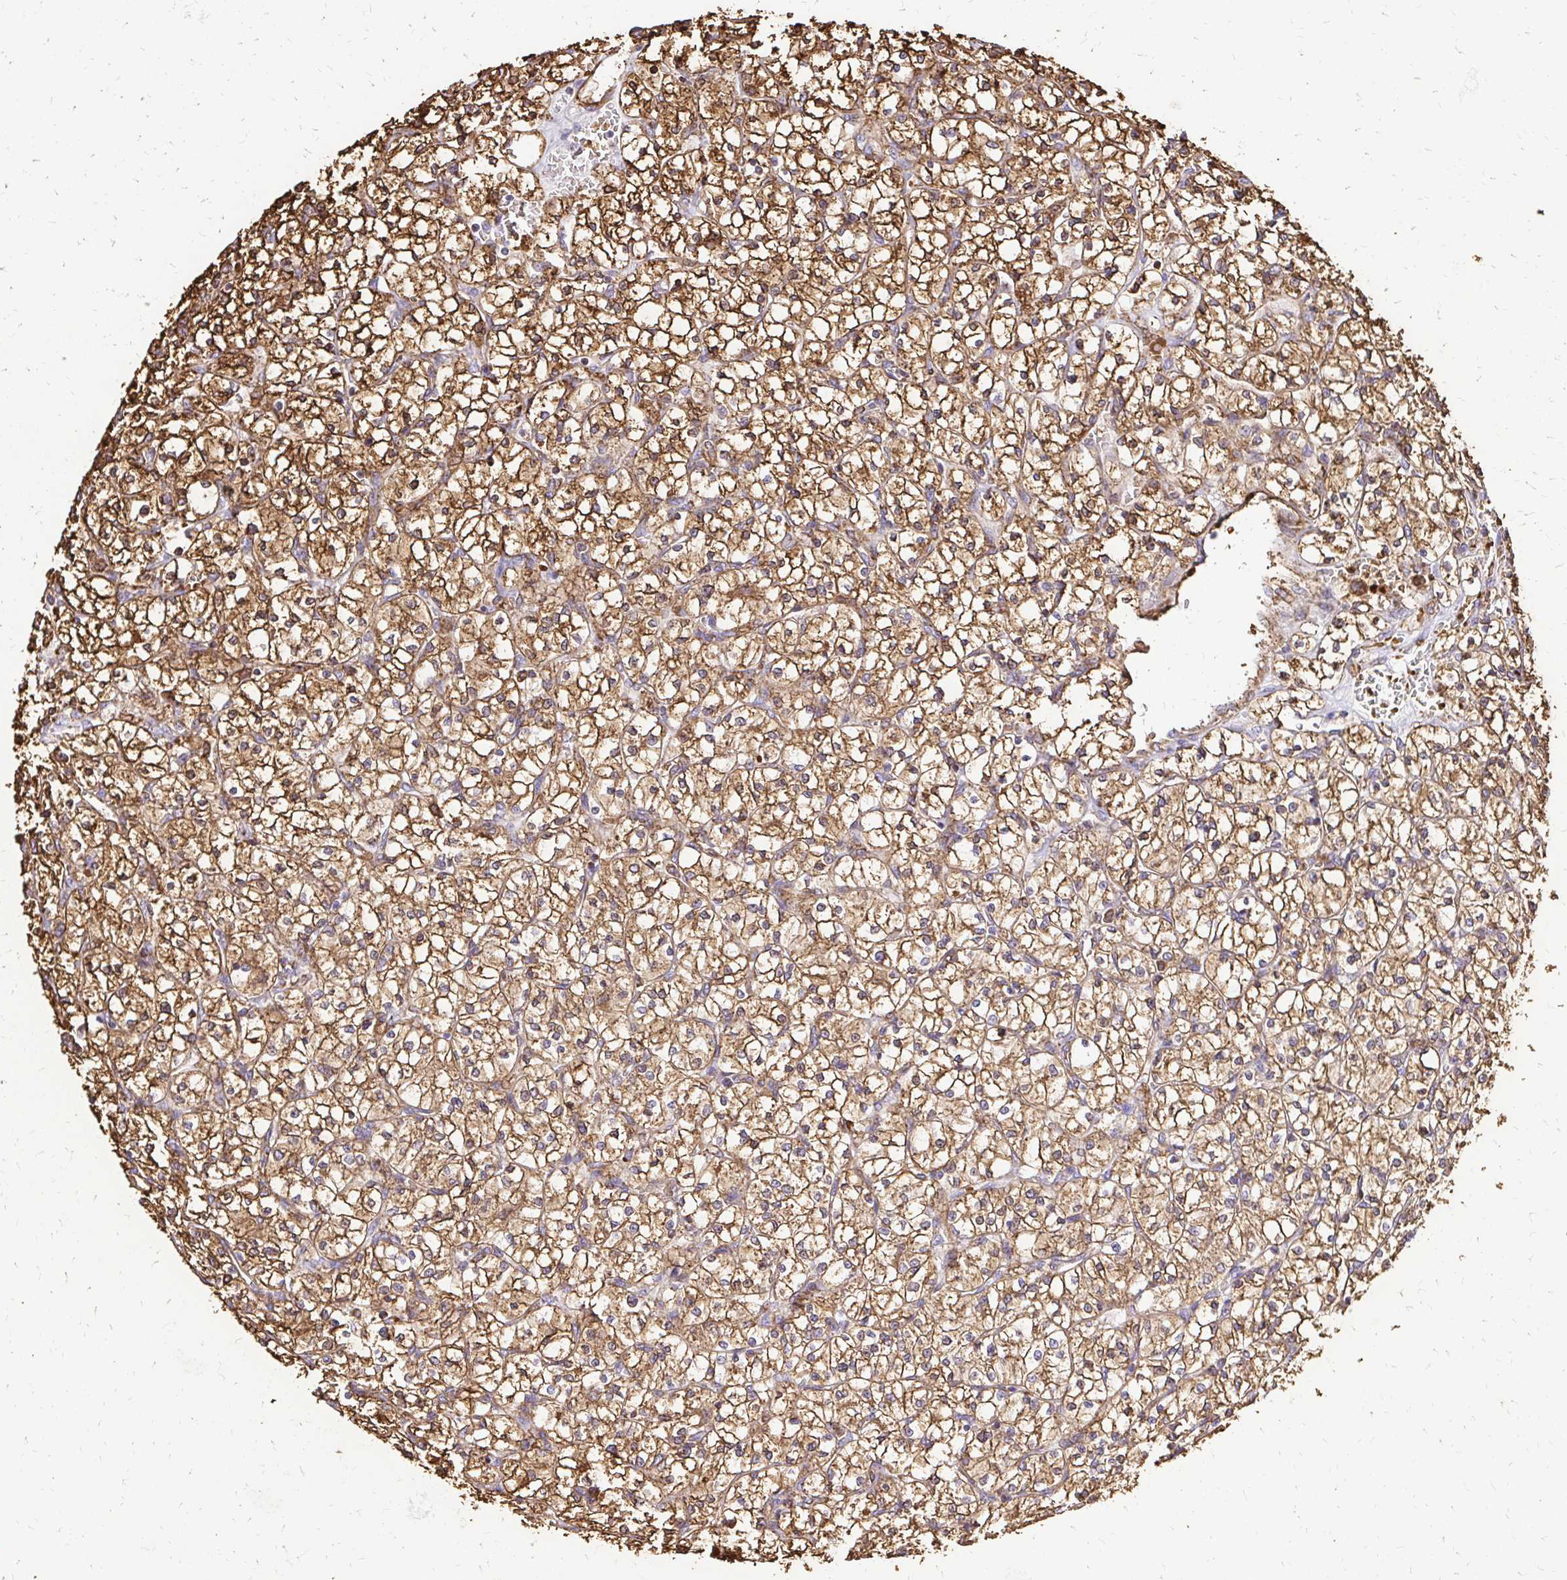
{"staining": {"intensity": "moderate", "quantity": ">75%", "location": "cytoplasmic/membranous"}, "tissue": "renal cancer", "cell_type": "Tumor cells", "image_type": "cancer", "snomed": [{"axis": "morphology", "description": "Adenocarcinoma, NOS"}, {"axis": "topography", "description": "Kidney"}], "caption": "IHC of renal cancer exhibits medium levels of moderate cytoplasmic/membranous positivity in about >75% of tumor cells. (Stains: DAB (3,3'-diaminobenzidine) in brown, nuclei in blue, Microscopy: brightfield microscopy at high magnification).", "gene": "MRPL13", "patient": {"sex": "female", "age": 64}}